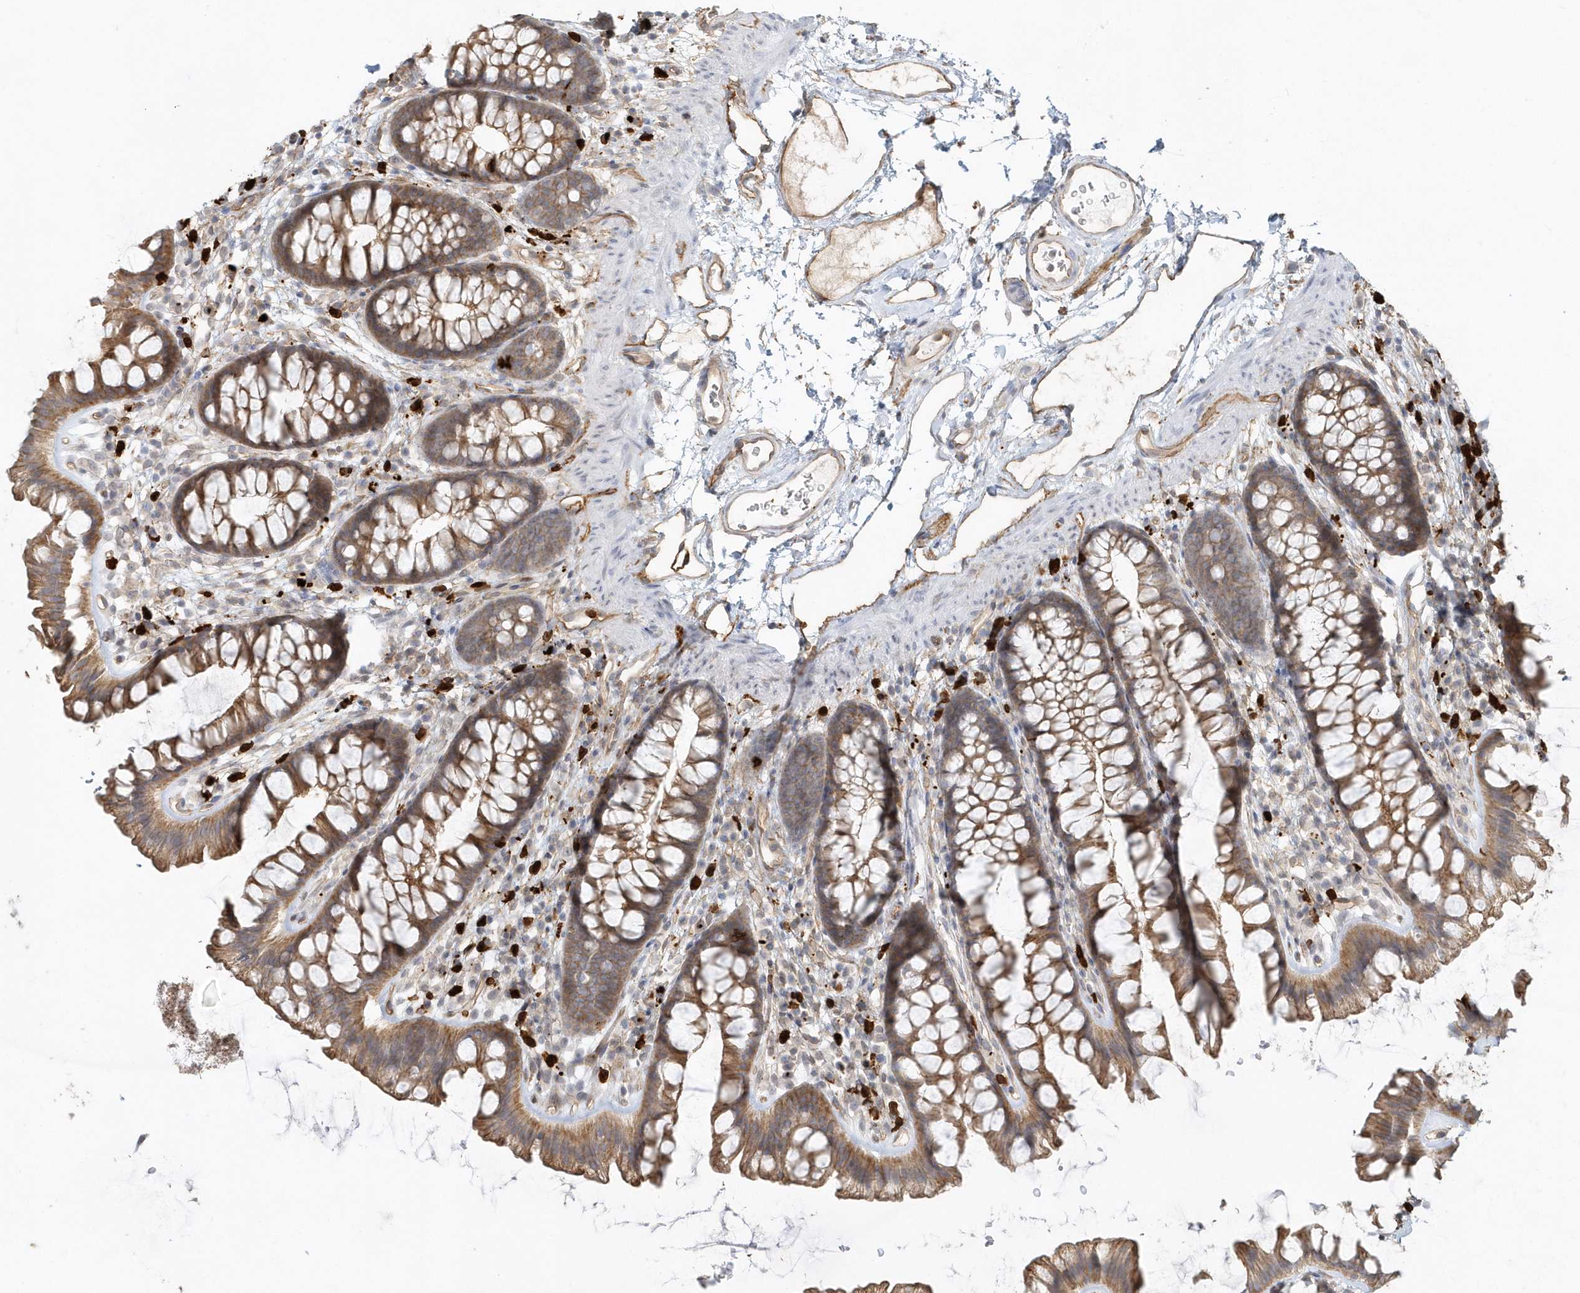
{"staining": {"intensity": "moderate", "quantity": ">75%", "location": "cytoplasmic/membranous"}, "tissue": "colon", "cell_type": "Endothelial cells", "image_type": "normal", "snomed": [{"axis": "morphology", "description": "Normal tissue, NOS"}, {"axis": "topography", "description": "Colon"}], "caption": "This histopathology image displays immunohistochemistry (IHC) staining of benign colon, with medium moderate cytoplasmic/membranous staining in approximately >75% of endothelial cells.", "gene": "DNAH1", "patient": {"sex": "female", "age": 62}}